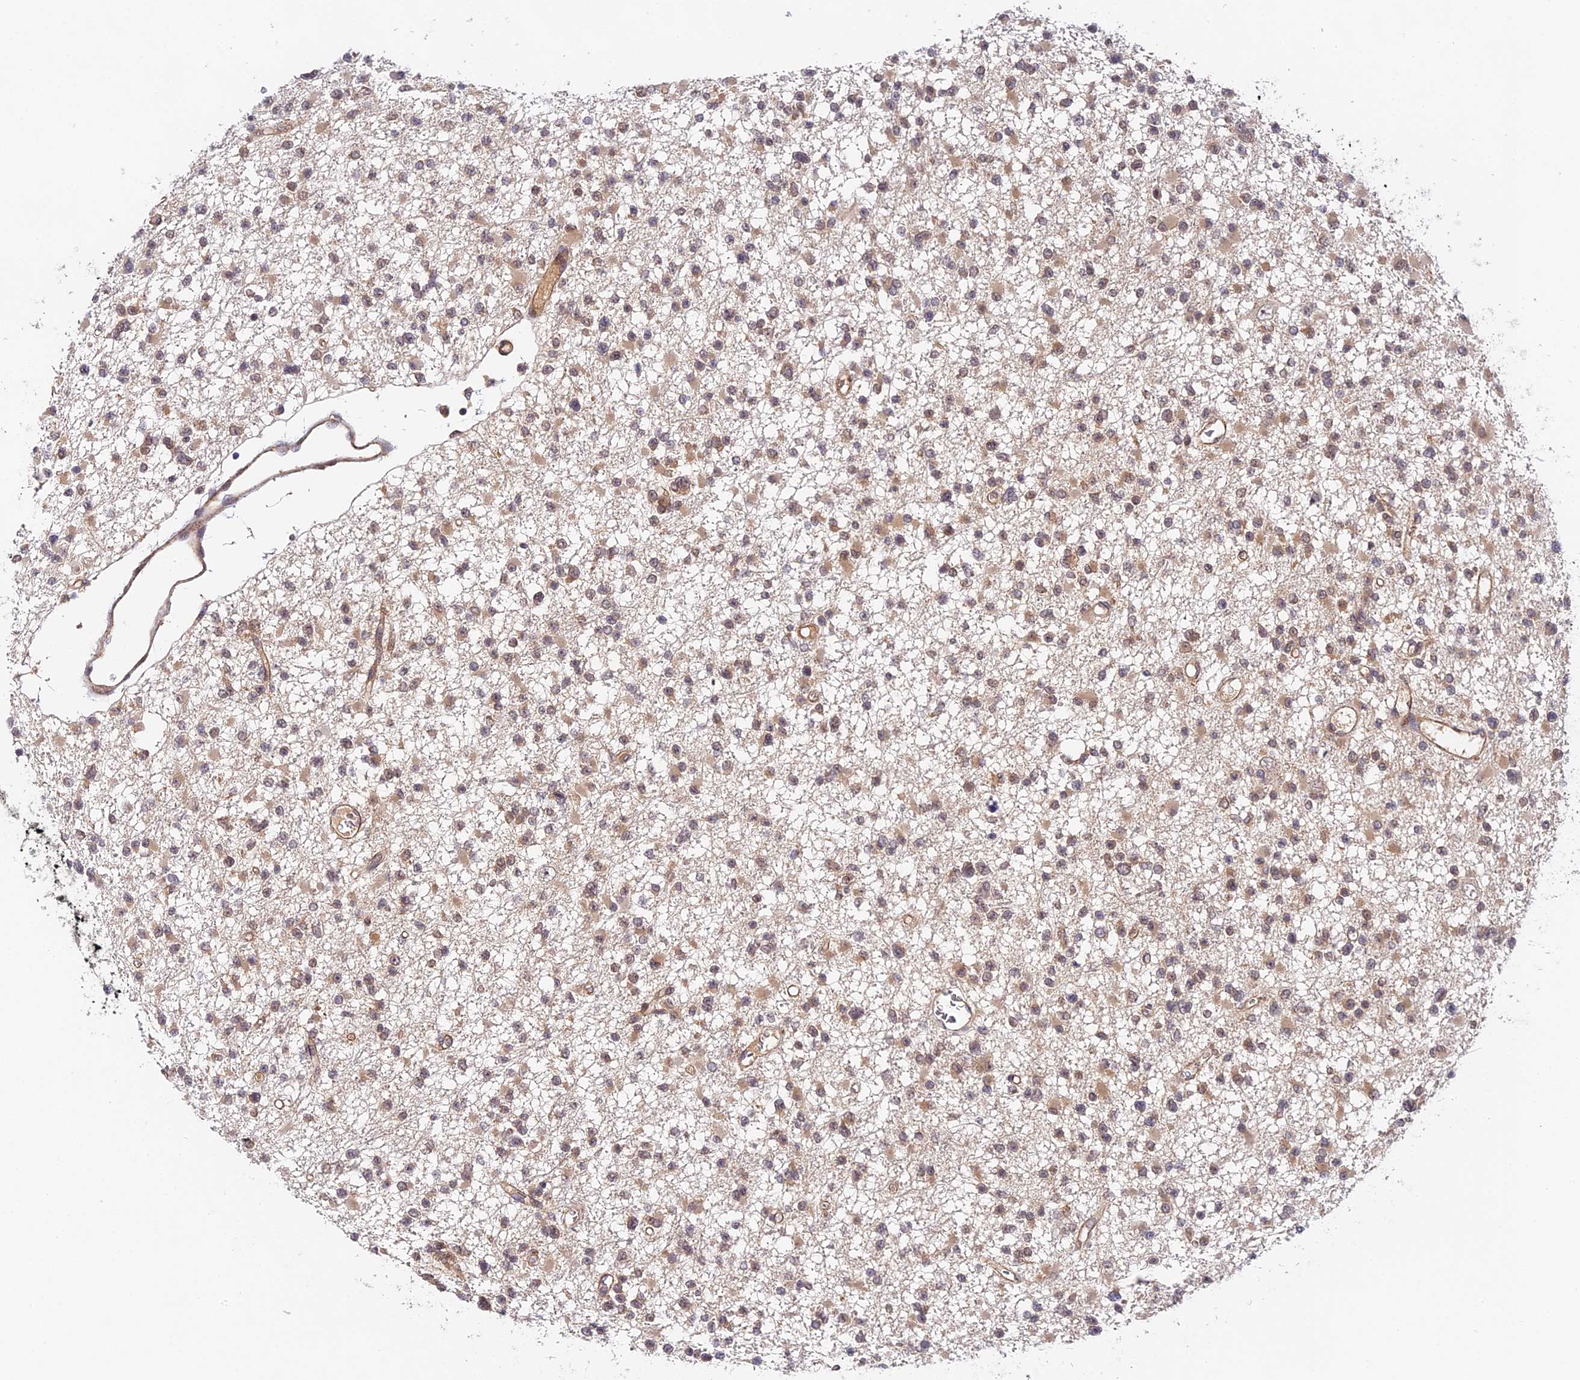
{"staining": {"intensity": "negative", "quantity": "none", "location": "none"}, "tissue": "glioma", "cell_type": "Tumor cells", "image_type": "cancer", "snomed": [{"axis": "morphology", "description": "Glioma, malignant, Low grade"}, {"axis": "topography", "description": "Brain"}], "caption": "Tumor cells show no significant positivity in glioma.", "gene": "IMPACT", "patient": {"sex": "female", "age": 22}}